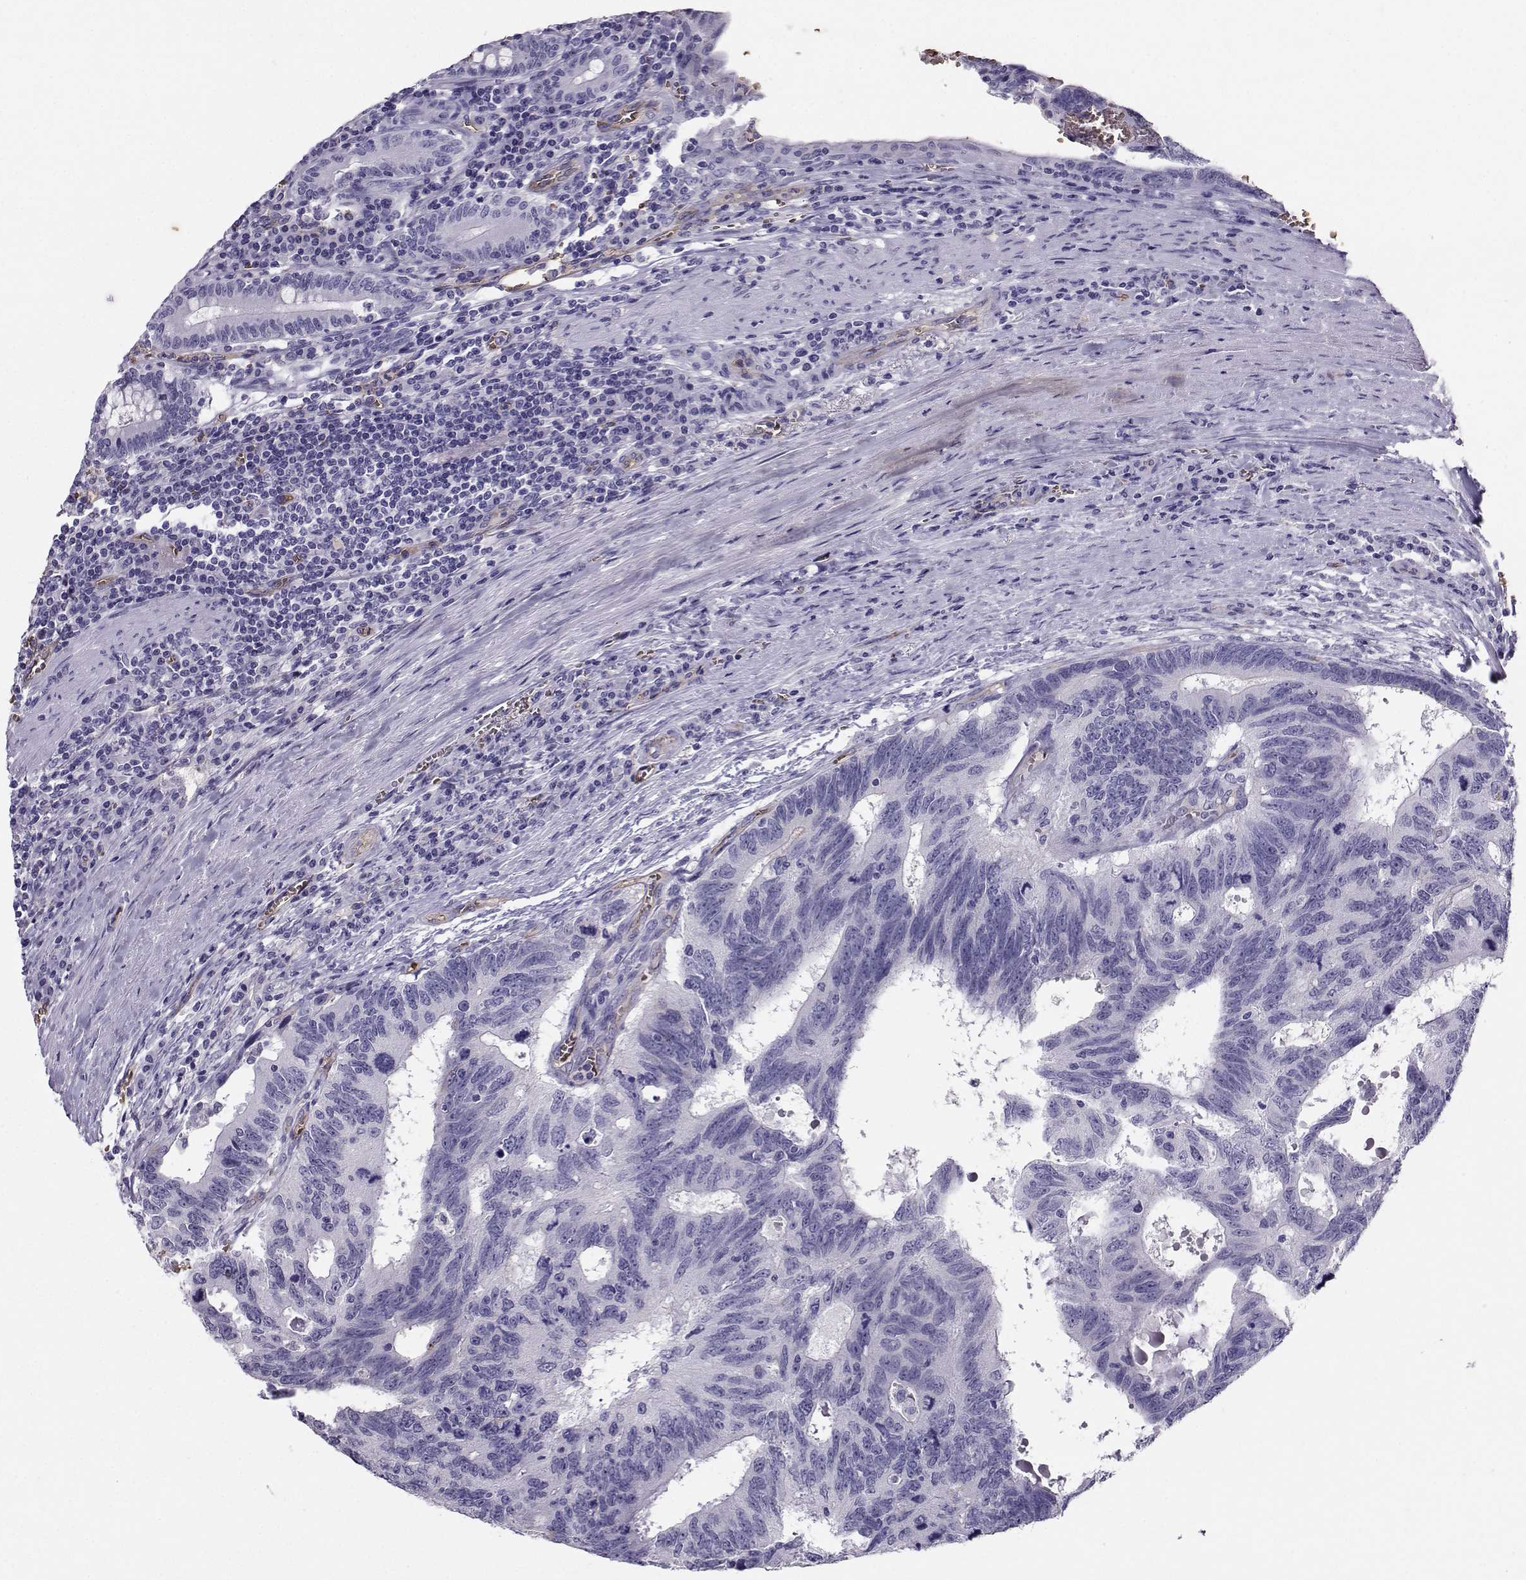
{"staining": {"intensity": "moderate", "quantity": "<25%", "location": "cytoplasmic/membranous"}, "tissue": "colorectal cancer", "cell_type": "Tumor cells", "image_type": "cancer", "snomed": [{"axis": "morphology", "description": "Adenocarcinoma, NOS"}, {"axis": "topography", "description": "Colon"}], "caption": "Adenocarcinoma (colorectal) was stained to show a protein in brown. There is low levels of moderate cytoplasmic/membranous positivity in about <25% of tumor cells.", "gene": "CLUL1", "patient": {"sex": "female", "age": 77}}